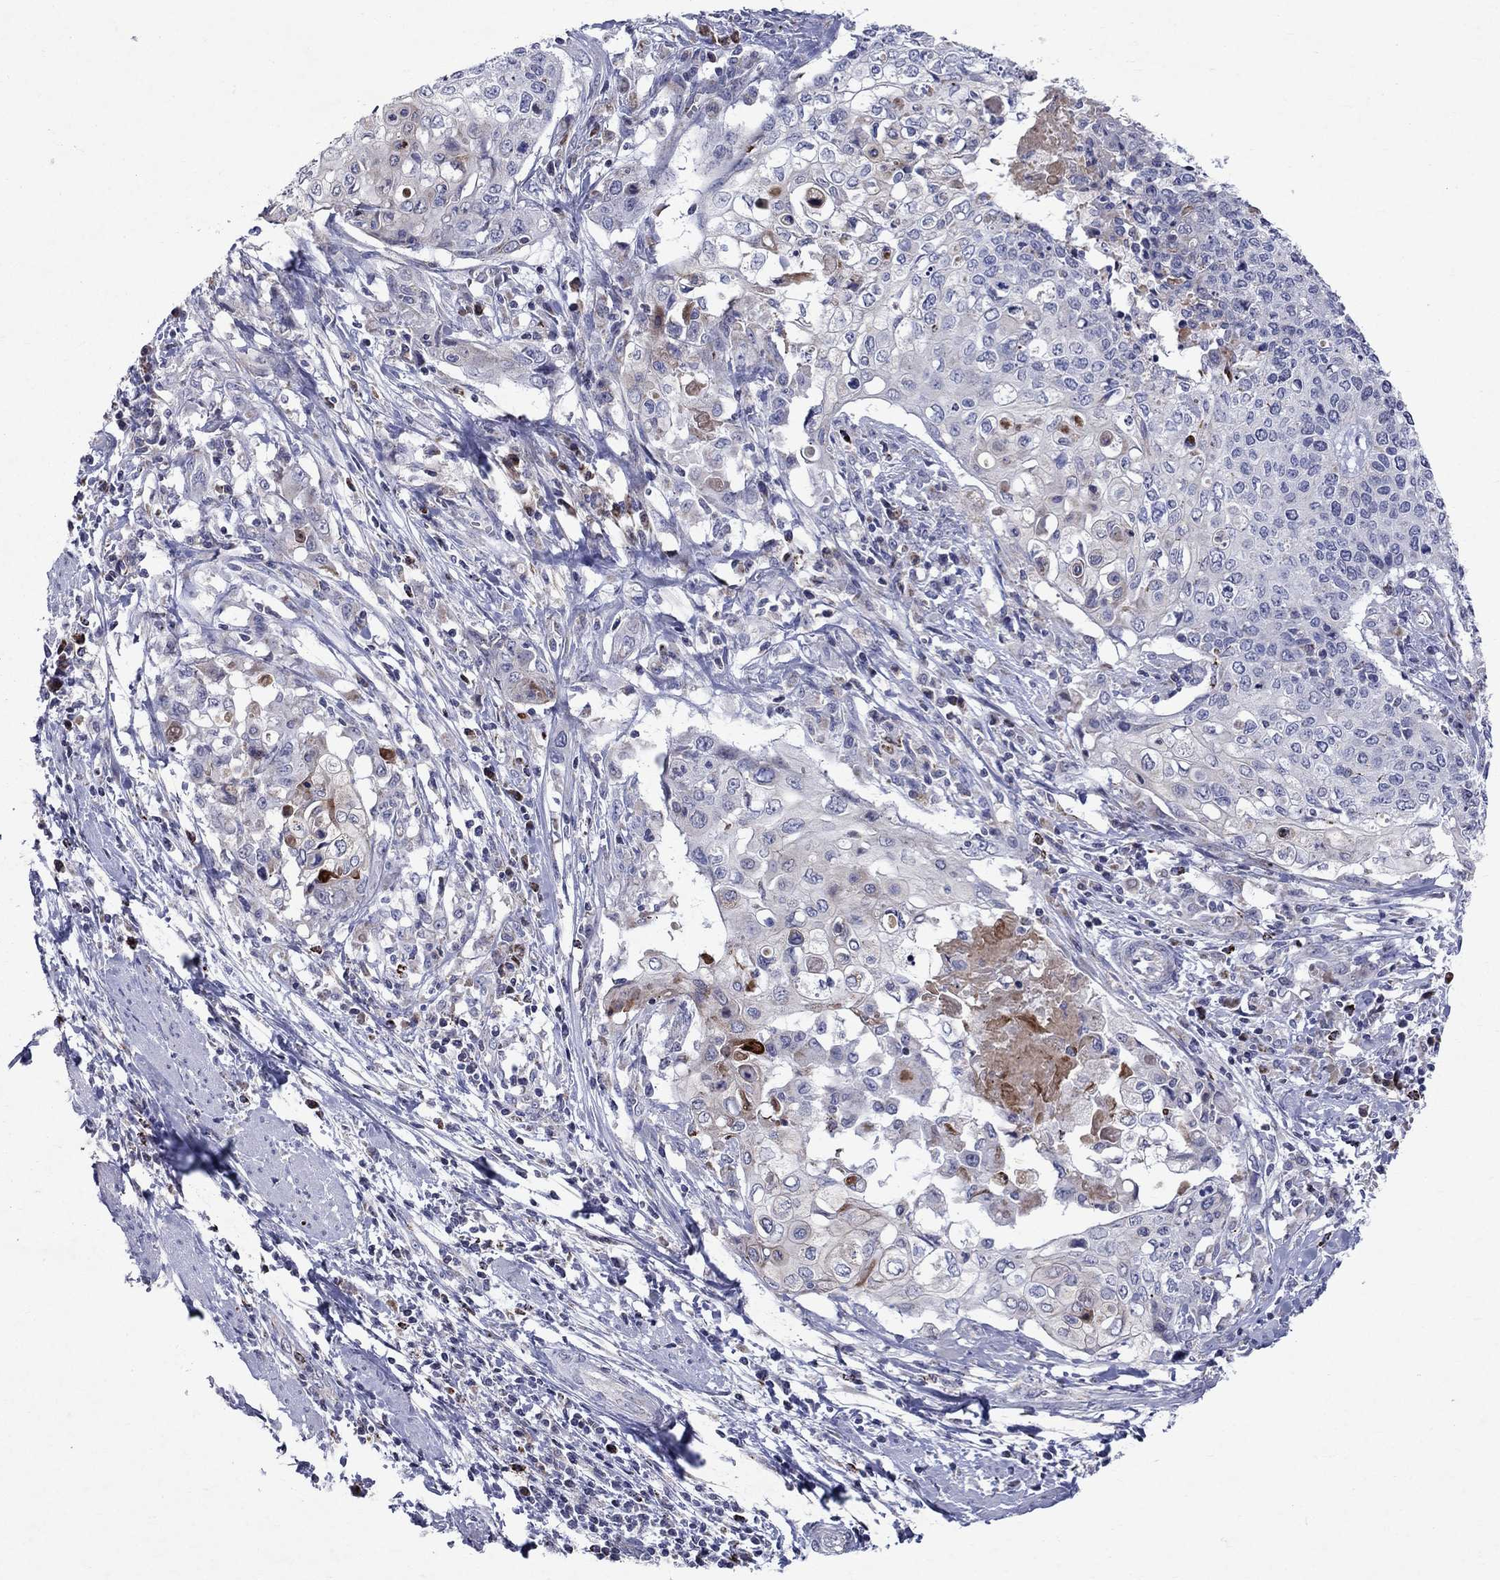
{"staining": {"intensity": "moderate", "quantity": "<25%", "location": "cytoplasmic/membranous"}, "tissue": "cervical cancer", "cell_type": "Tumor cells", "image_type": "cancer", "snomed": [{"axis": "morphology", "description": "Squamous cell carcinoma, NOS"}, {"axis": "topography", "description": "Cervix"}], "caption": "The photomicrograph shows immunohistochemical staining of cervical cancer (squamous cell carcinoma). There is moderate cytoplasmic/membranous expression is present in about <25% of tumor cells. (DAB (3,3'-diaminobenzidine) IHC, brown staining for protein, blue staining for nuclei).", "gene": "SLC4A10", "patient": {"sex": "female", "age": 39}}